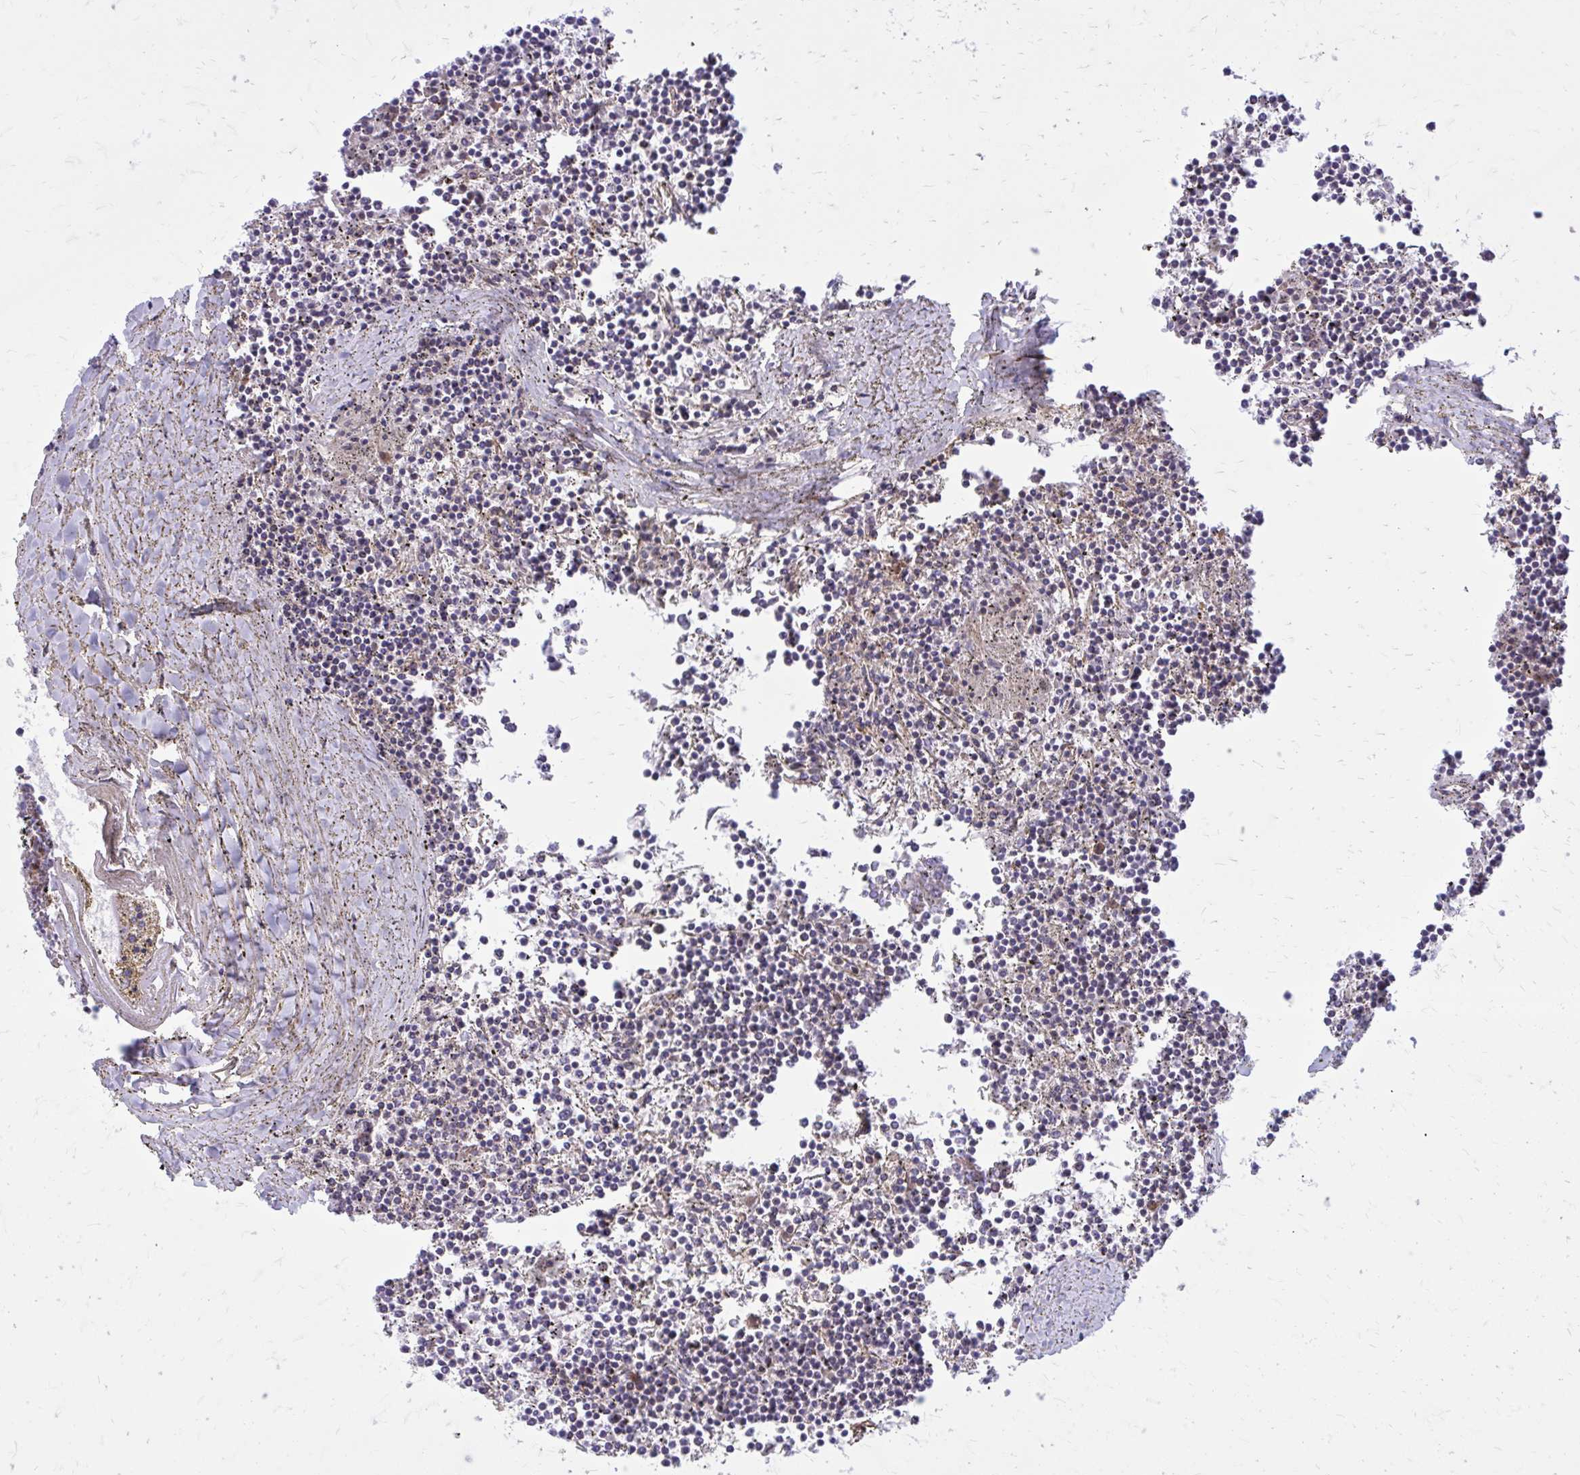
{"staining": {"intensity": "negative", "quantity": "none", "location": "none"}, "tissue": "lymphoma", "cell_type": "Tumor cells", "image_type": "cancer", "snomed": [{"axis": "morphology", "description": "Malignant lymphoma, non-Hodgkin's type, Low grade"}, {"axis": "topography", "description": "Spleen"}], "caption": "DAB immunohistochemical staining of human malignant lymphoma, non-Hodgkin's type (low-grade) exhibits no significant staining in tumor cells.", "gene": "FAP", "patient": {"sex": "female", "age": 19}}